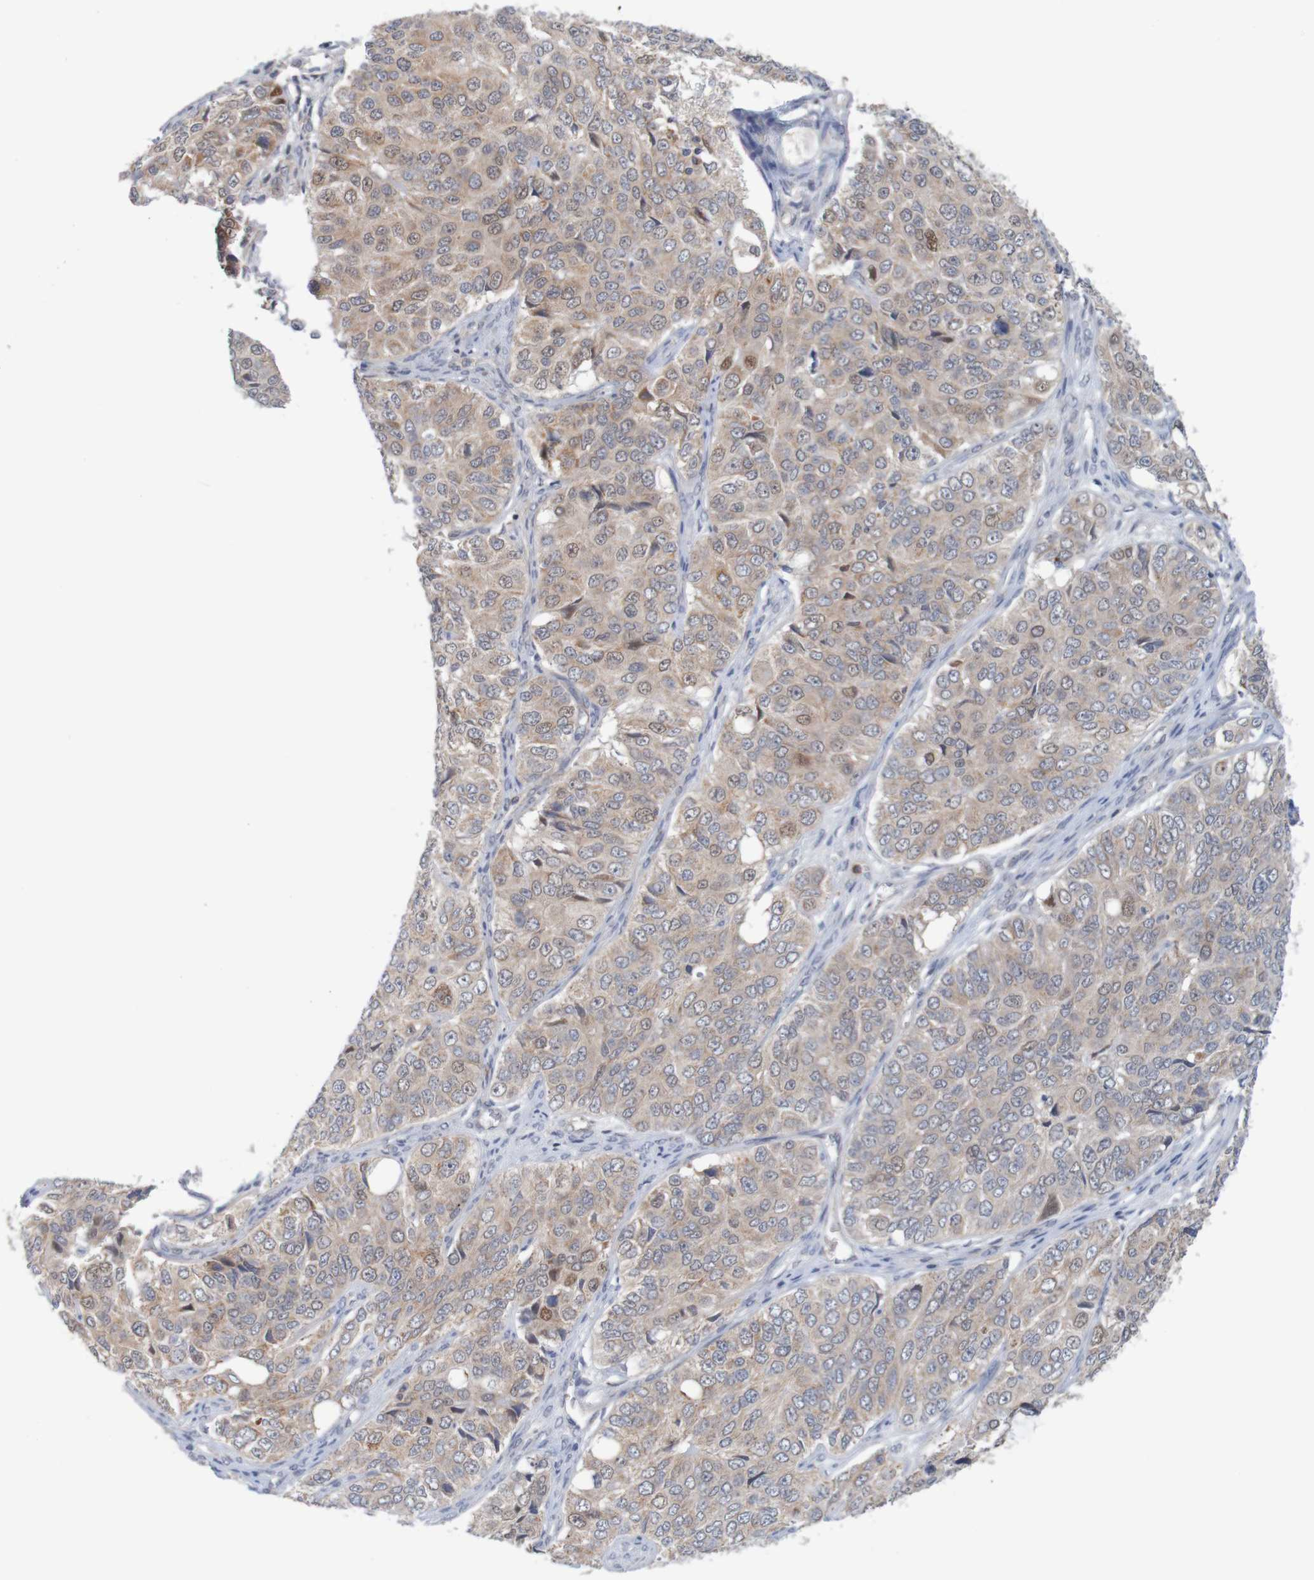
{"staining": {"intensity": "weak", "quantity": "25%-75%", "location": "cytoplasmic/membranous,nuclear"}, "tissue": "ovarian cancer", "cell_type": "Tumor cells", "image_type": "cancer", "snomed": [{"axis": "morphology", "description": "Carcinoma, endometroid"}, {"axis": "topography", "description": "Ovary"}], "caption": "High-magnification brightfield microscopy of ovarian cancer stained with DAB (brown) and counterstained with hematoxylin (blue). tumor cells exhibit weak cytoplasmic/membranous and nuclear positivity is present in about25%-75% of cells.", "gene": "NAV2", "patient": {"sex": "female", "age": 51}}